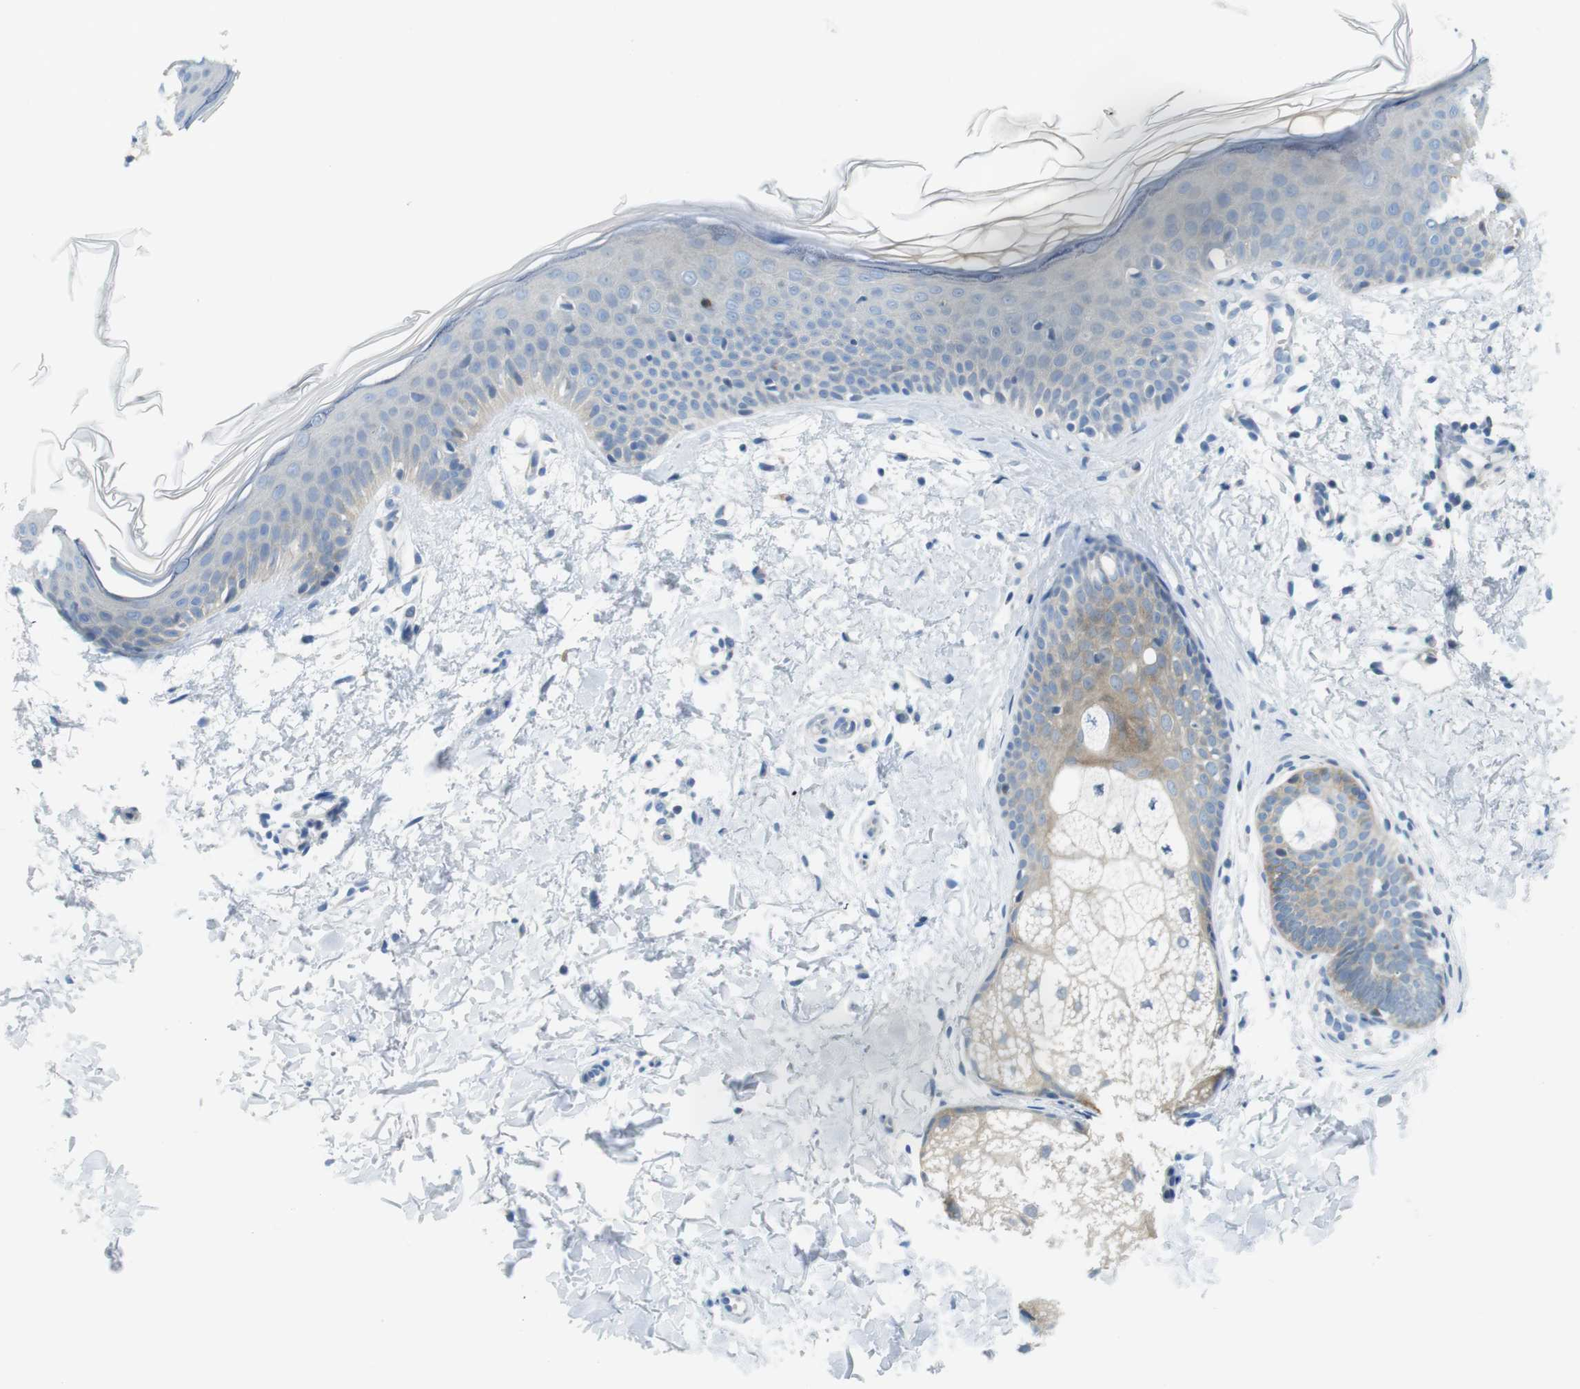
{"staining": {"intensity": "negative", "quantity": "none", "location": "none"}, "tissue": "skin", "cell_type": "Fibroblasts", "image_type": "normal", "snomed": [{"axis": "morphology", "description": "Normal tissue, NOS"}, {"axis": "topography", "description": "Skin"}], "caption": "Immunohistochemical staining of benign human skin displays no significant positivity in fibroblasts. The staining is performed using DAB (3,3'-diaminobenzidine) brown chromogen with nuclei counter-stained in using hematoxylin.", "gene": "CASP2", "patient": {"sex": "female", "age": 56}}